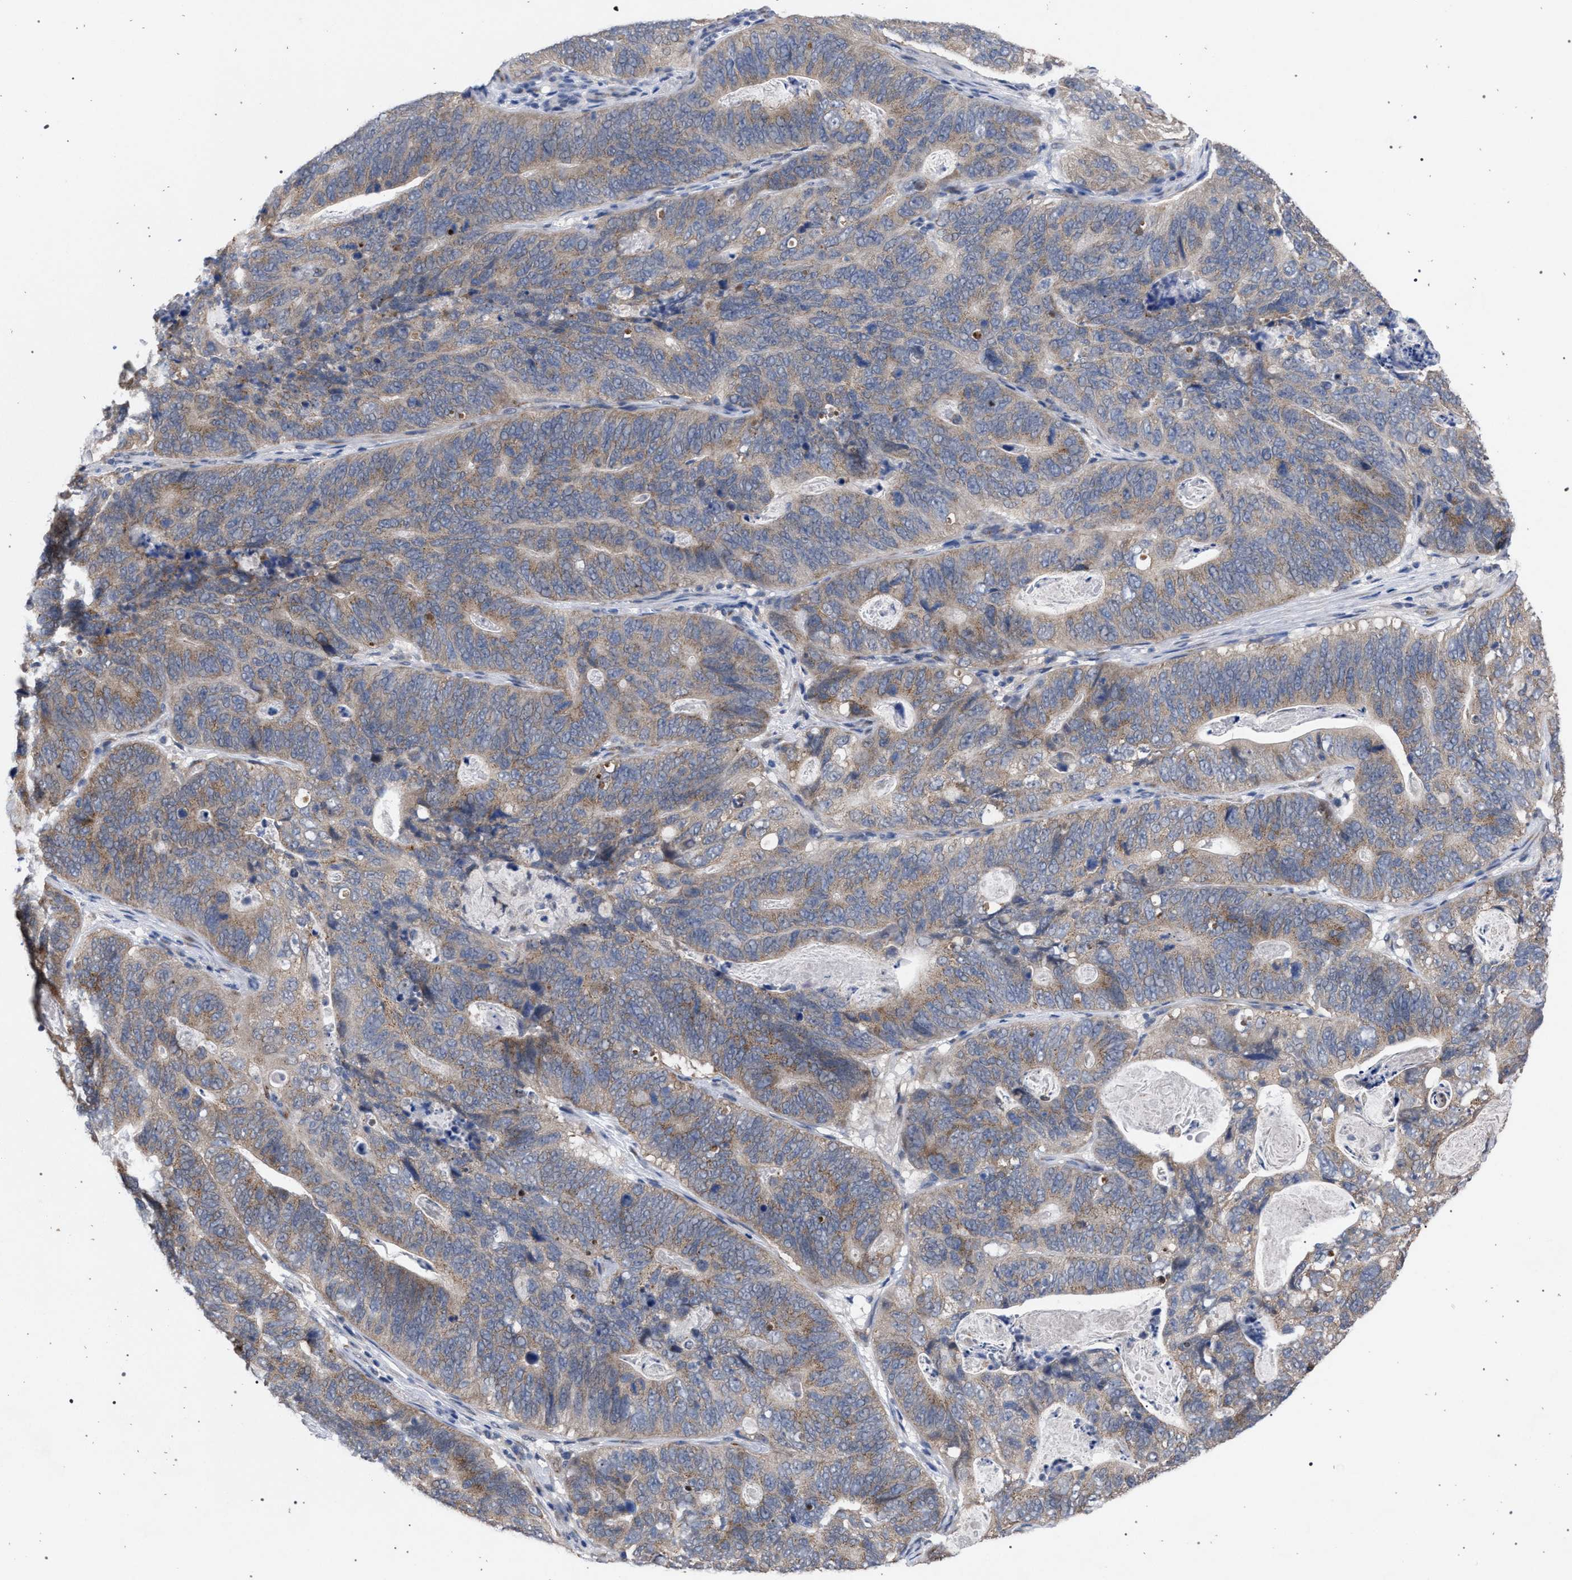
{"staining": {"intensity": "weak", "quantity": ">75%", "location": "cytoplasmic/membranous"}, "tissue": "stomach cancer", "cell_type": "Tumor cells", "image_type": "cancer", "snomed": [{"axis": "morphology", "description": "Normal tissue, NOS"}, {"axis": "morphology", "description": "Adenocarcinoma, NOS"}, {"axis": "topography", "description": "Stomach"}], "caption": "This histopathology image displays stomach cancer (adenocarcinoma) stained with IHC to label a protein in brown. The cytoplasmic/membranous of tumor cells show weak positivity for the protein. Nuclei are counter-stained blue.", "gene": "GOLGA2", "patient": {"sex": "female", "age": 89}}